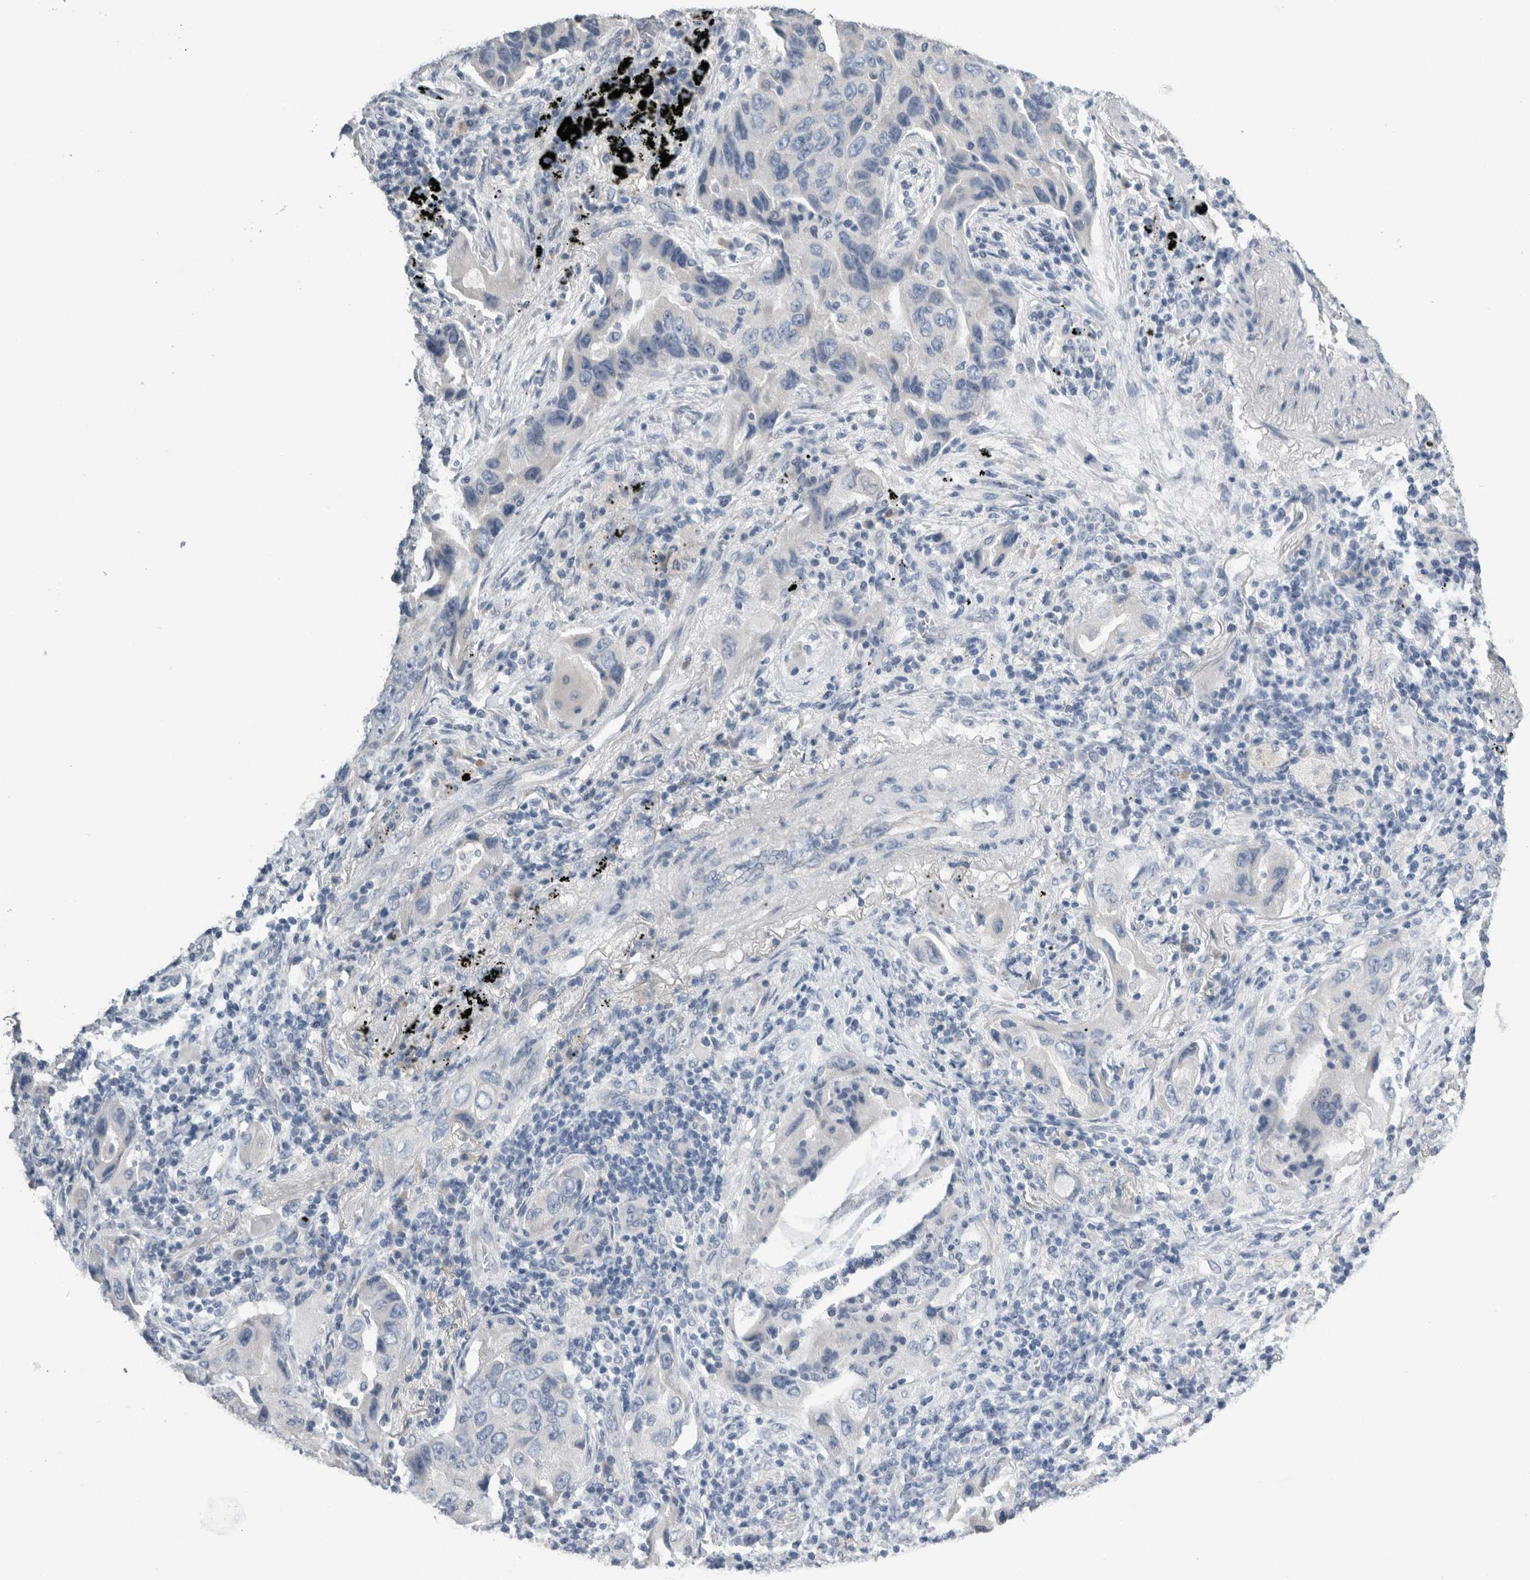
{"staining": {"intensity": "negative", "quantity": "none", "location": "none"}, "tissue": "lung cancer", "cell_type": "Tumor cells", "image_type": "cancer", "snomed": [{"axis": "morphology", "description": "Adenocarcinoma, NOS"}, {"axis": "topography", "description": "Lung"}], "caption": "This is an IHC photomicrograph of human lung cancer (adenocarcinoma). There is no positivity in tumor cells.", "gene": "NEFM", "patient": {"sex": "female", "age": 65}}